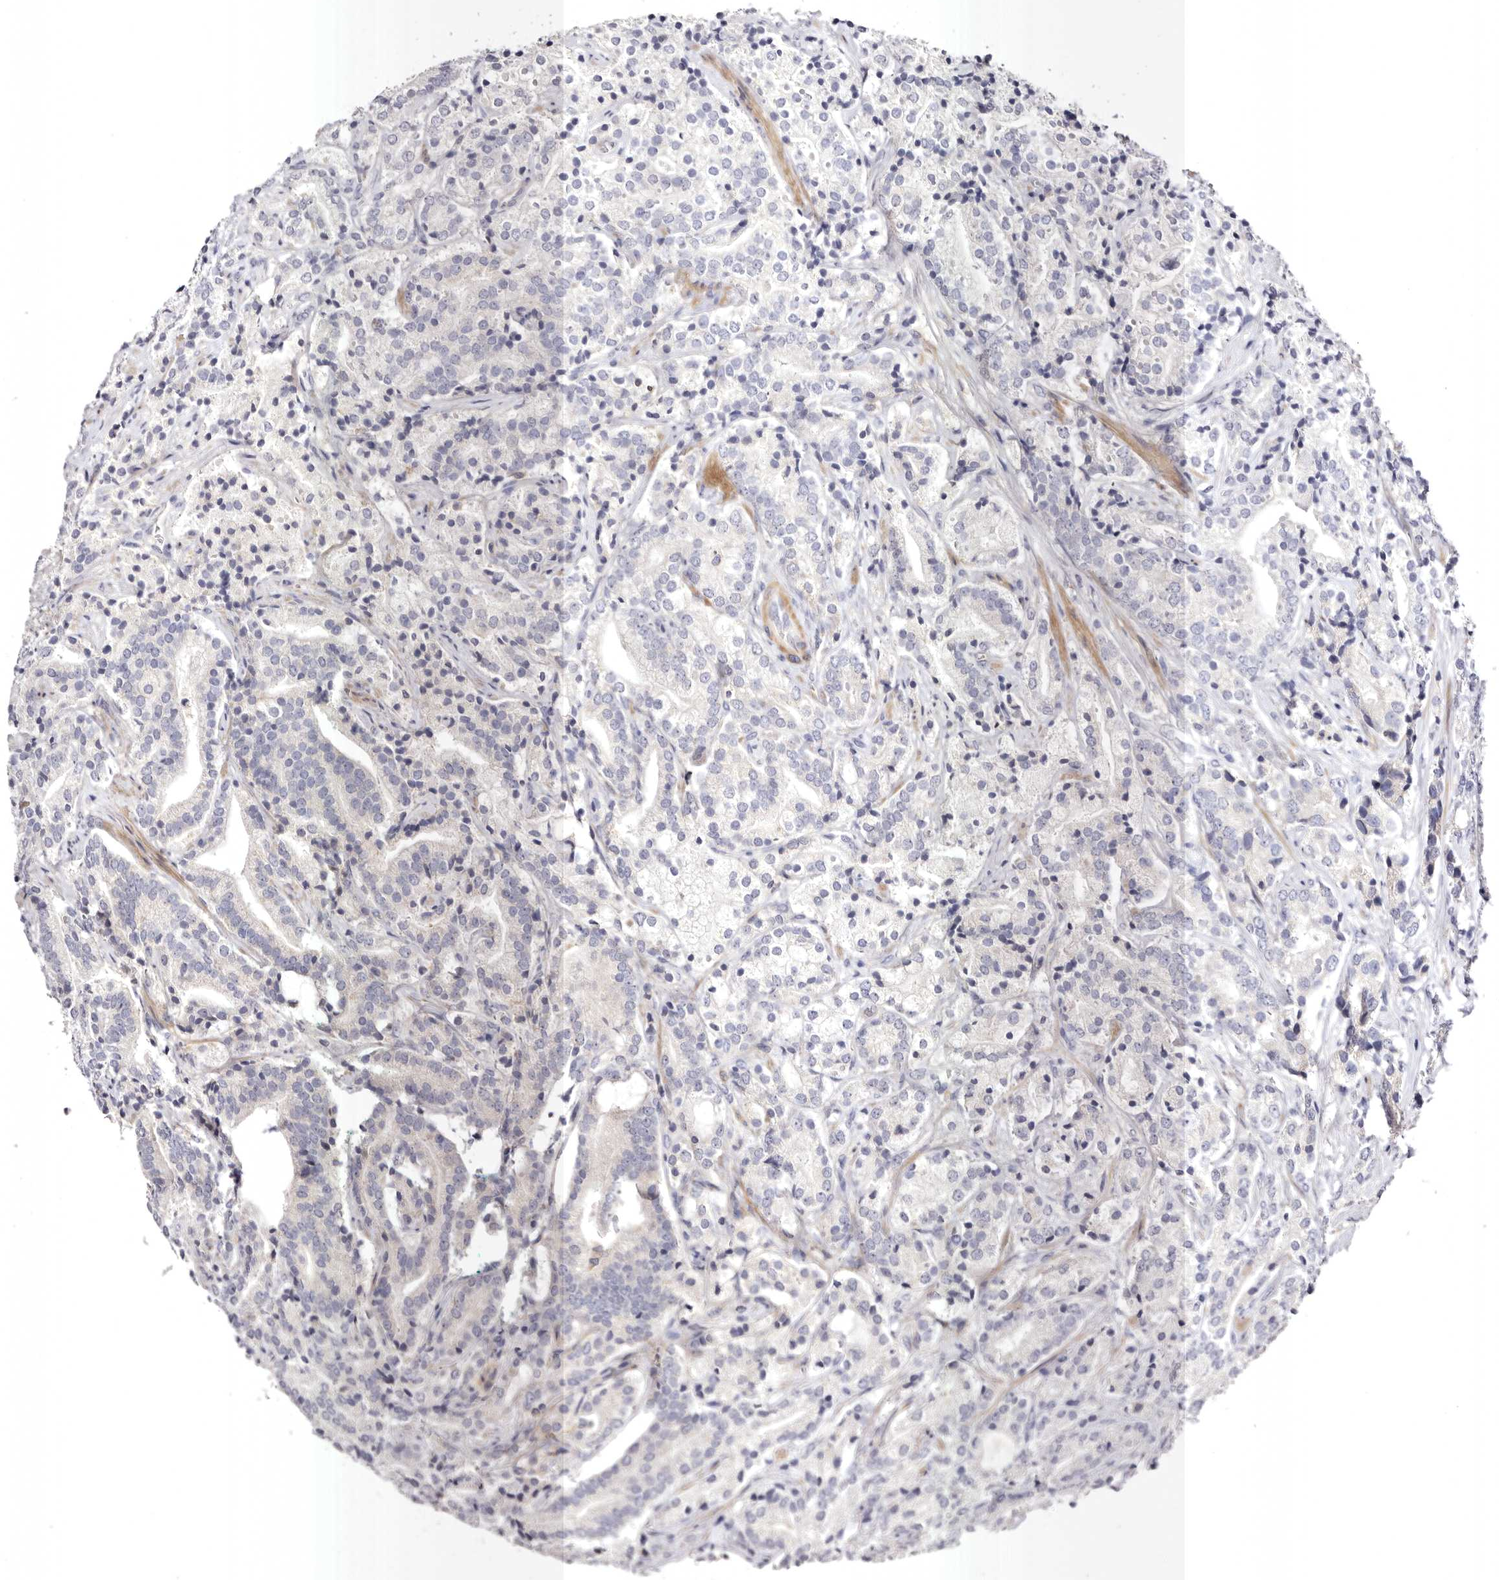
{"staining": {"intensity": "negative", "quantity": "none", "location": "none"}, "tissue": "prostate cancer", "cell_type": "Tumor cells", "image_type": "cancer", "snomed": [{"axis": "morphology", "description": "Adenocarcinoma, High grade"}, {"axis": "topography", "description": "Prostate"}], "caption": "This is a histopathology image of immunohistochemistry (IHC) staining of prostate high-grade adenocarcinoma, which shows no positivity in tumor cells.", "gene": "S1PR5", "patient": {"sex": "male", "age": 57}}